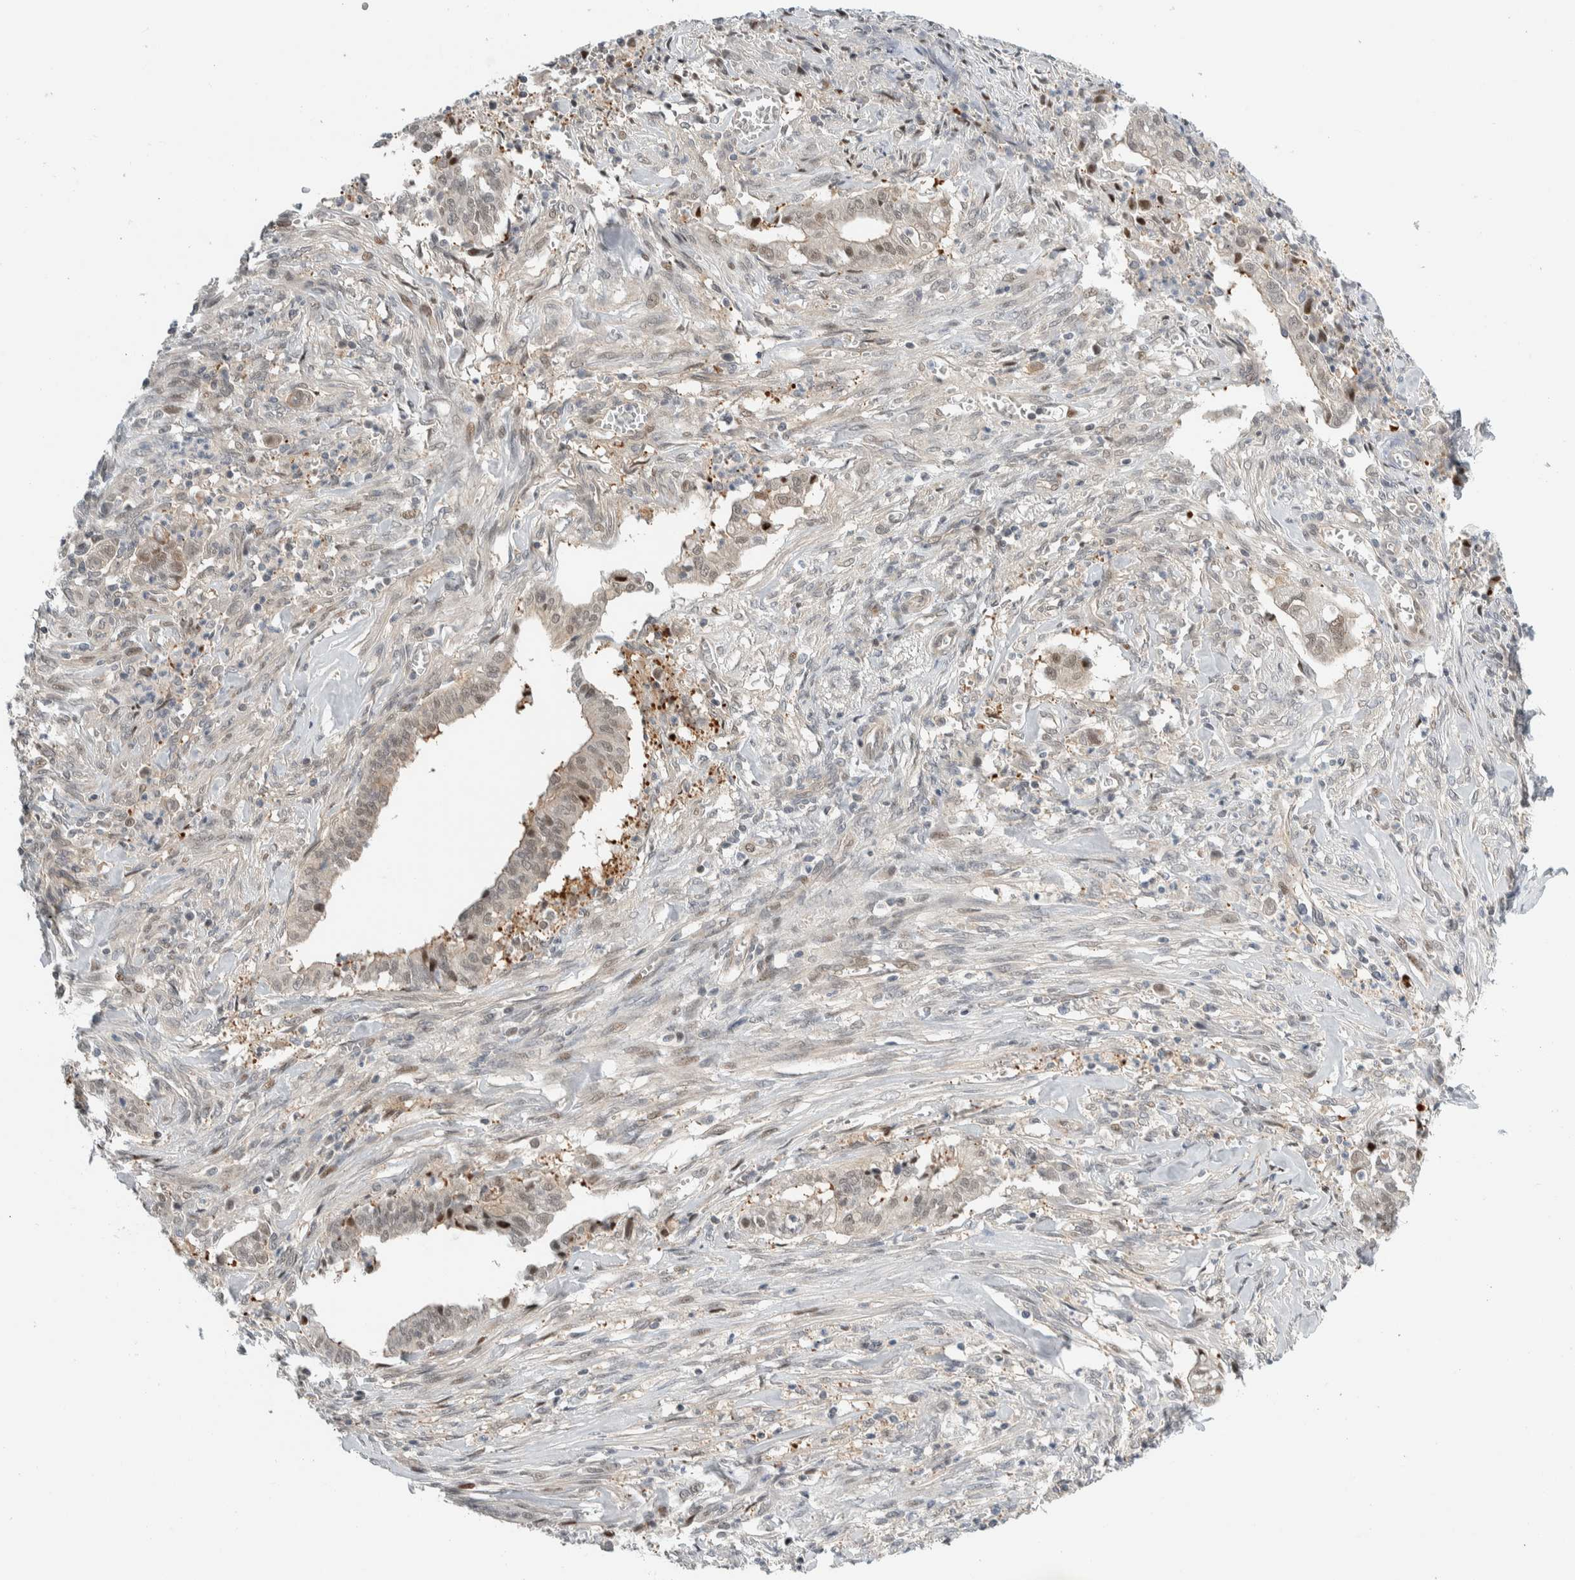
{"staining": {"intensity": "negative", "quantity": "none", "location": "none"}, "tissue": "cervical cancer", "cell_type": "Tumor cells", "image_type": "cancer", "snomed": [{"axis": "morphology", "description": "Adenocarcinoma, NOS"}, {"axis": "topography", "description": "Cervix"}], "caption": "A micrograph of human cervical cancer is negative for staining in tumor cells.", "gene": "NCR3LG1", "patient": {"sex": "female", "age": 44}}